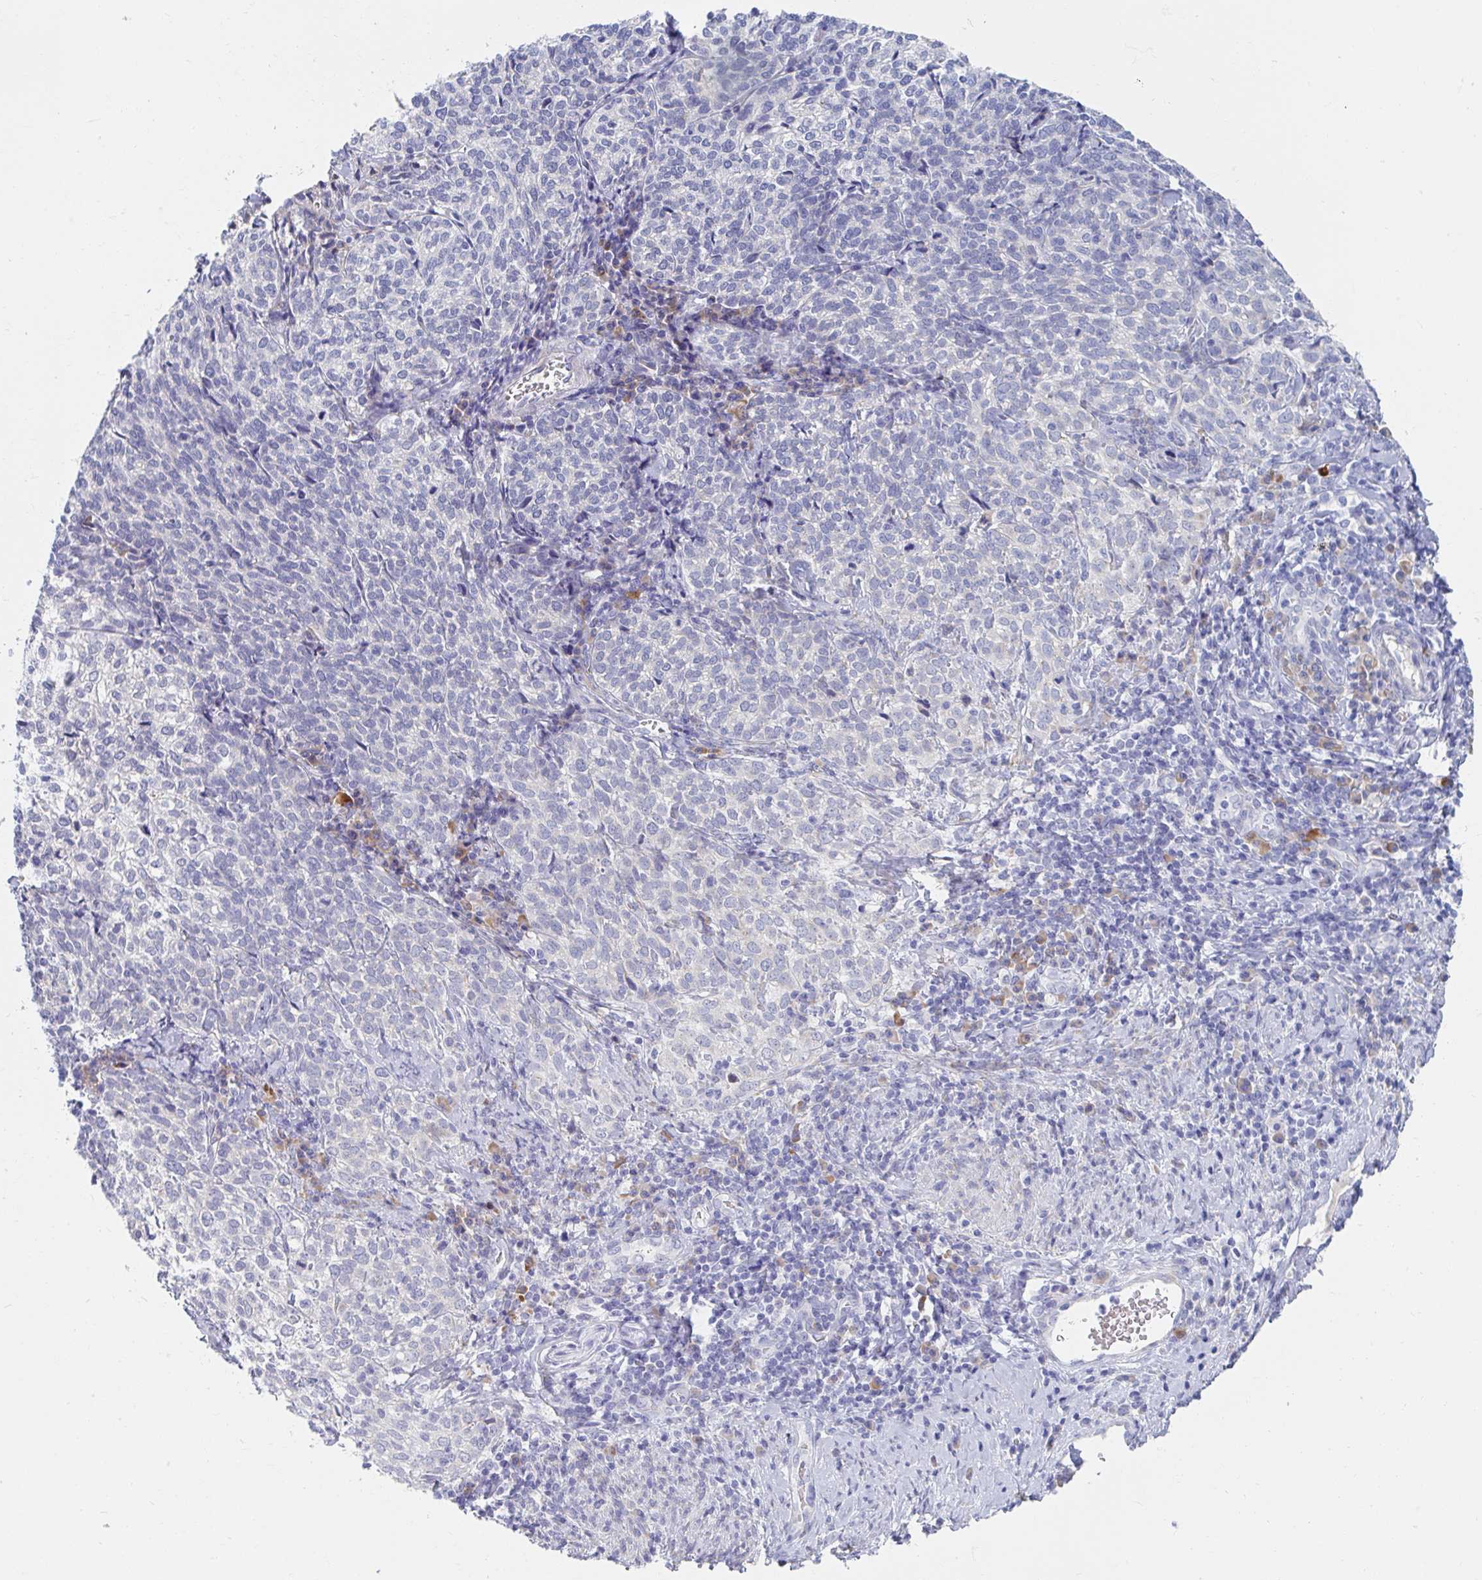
{"staining": {"intensity": "negative", "quantity": "none", "location": "none"}, "tissue": "cervical cancer", "cell_type": "Tumor cells", "image_type": "cancer", "snomed": [{"axis": "morphology", "description": "Normal tissue, NOS"}, {"axis": "morphology", "description": "Squamous cell carcinoma, NOS"}, {"axis": "topography", "description": "Vagina"}, {"axis": "topography", "description": "Cervix"}], "caption": "An immunohistochemistry (IHC) micrograph of cervical cancer (squamous cell carcinoma) is shown. There is no staining in tumor cells of cervical cancer (squamous cell carcinoma).", "gene": "MYLK2", "patient": {"sex": "female", "age": 45}}